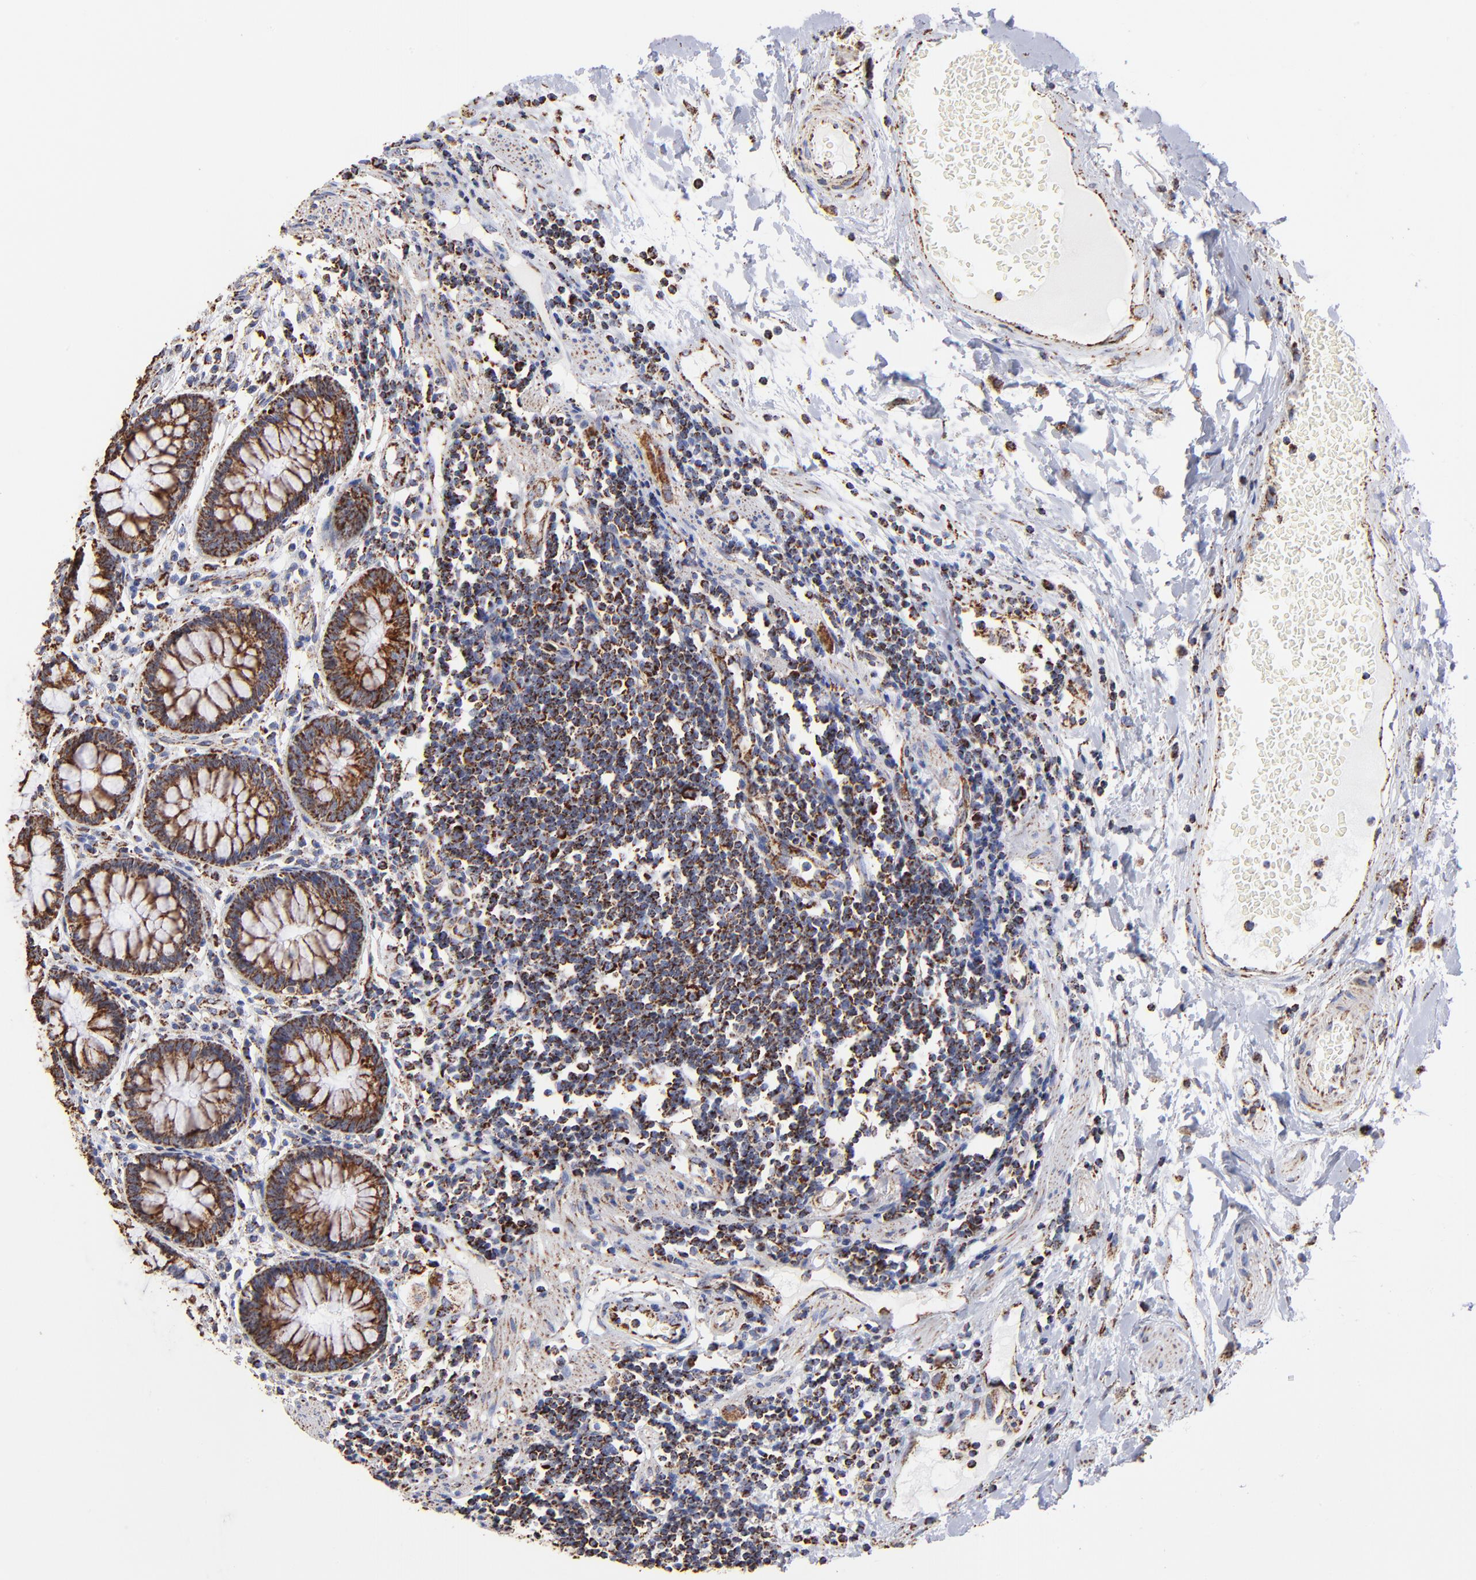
{"staining": {"intensity": "strong", "quantity": ">75%", "location": "cytoplasmic/membranous"}, "tissue": "rectum", "cell_type": "Glandular cells", "image_type": "normal", "snomed": [{"axis": "morphology", "description": "Normal tissue, NOS"}, {"axis": "topography", "description": "Rectum"}], "caption": "Brown immunohistochemical staining in benign rectum displays strong cytoplasmic/membranous staining in approximately >75% of glandular cells.", "gene": "PHB1", "patient": {"sex": "female", "age": 66}}